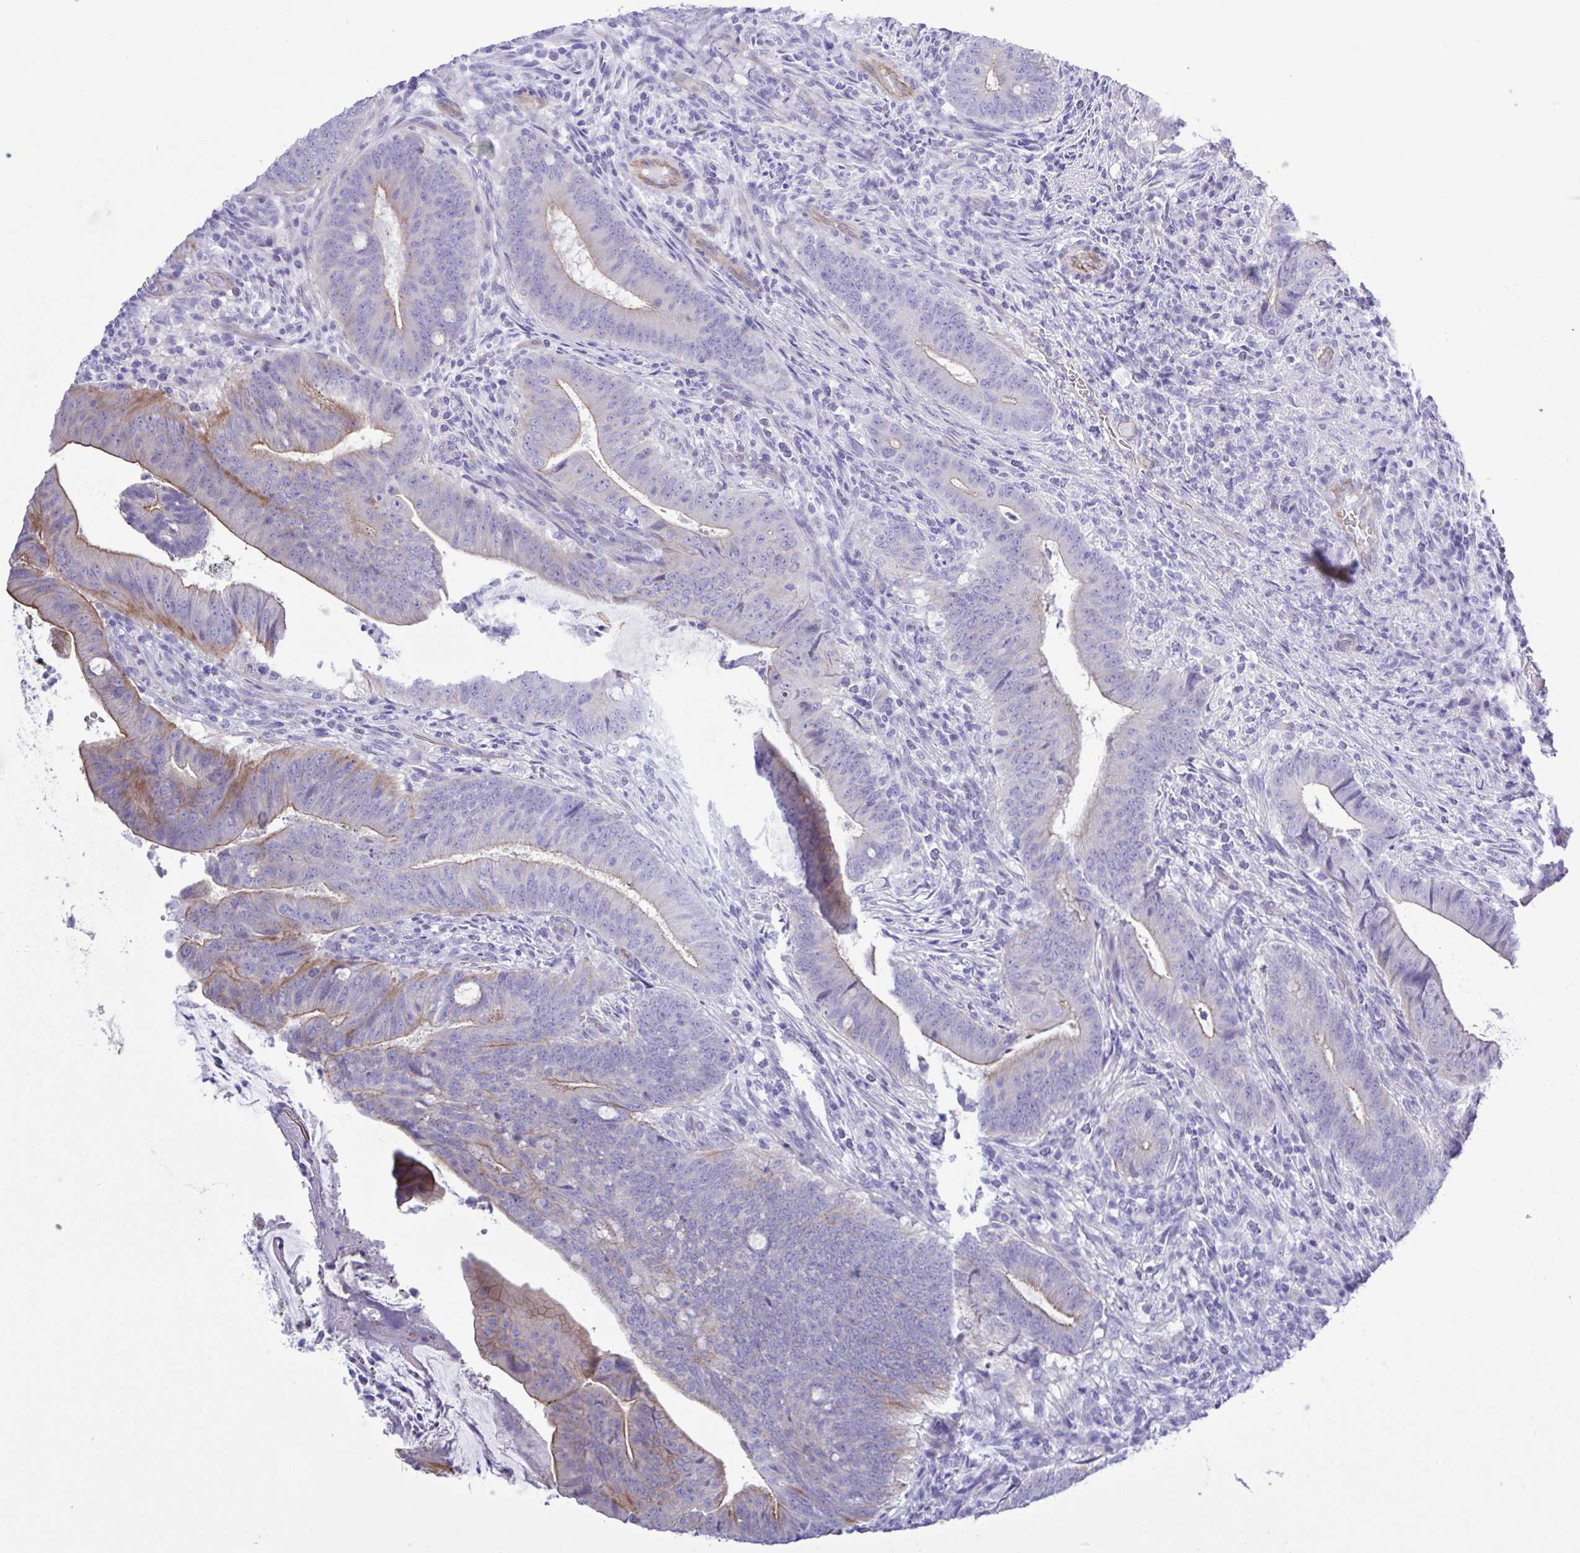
{"staining": {"intensity": "weak", "quantity": "<25%", "location": "cytoplasmic/membranous"}, "tissue": "colorectal cancer", "cell_type": "Tumor cells", "image_type": "cancer", "snomed": [{"axis": "morphology", "description": "Adenocarcinoma, NOS"}, {"axis": "topography", "description": "Colon"}], "caption": "IHC image of neoplastic tissue: colorectal adenocarcinoma stained with DAB (3,3'-diaminobenzidine) demonstrates no significant protein expression in tumor cells.", "gene": "CYP11A1", "patient": {"sex": "female", "age": 43}}